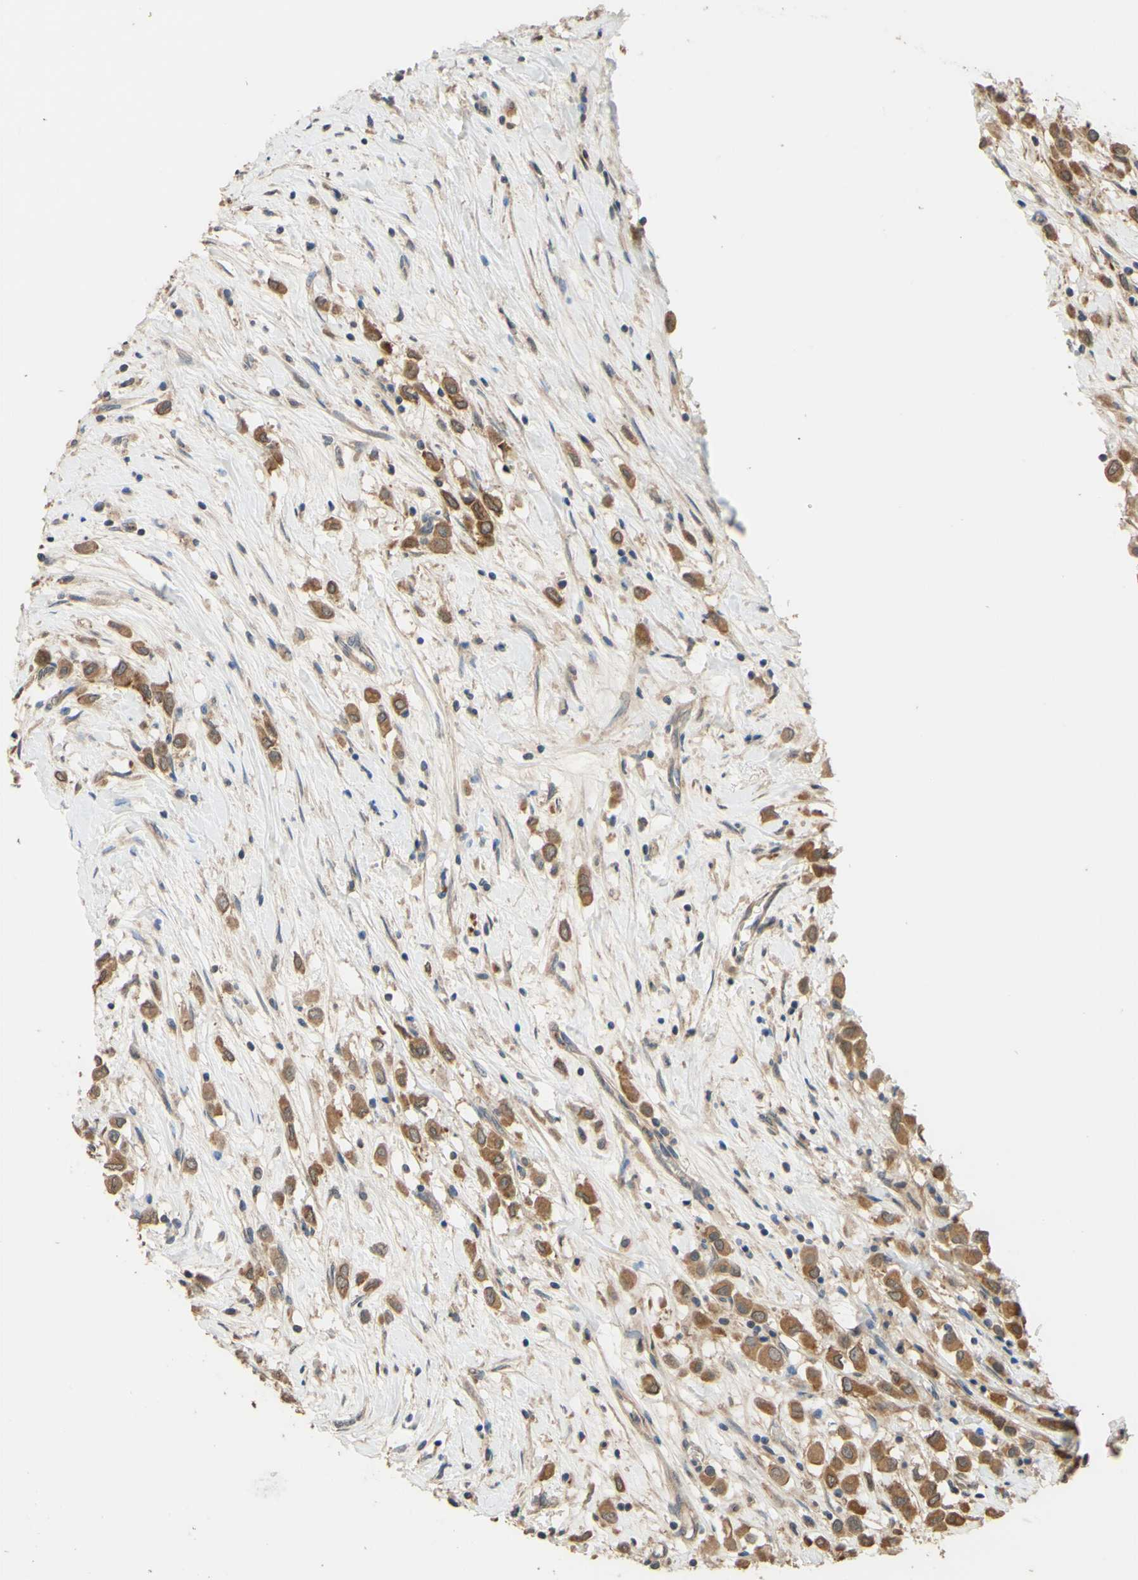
{"staining": {"intensity": "moderate", "quantity": ">75%", "location": "cytoplasmic/membranous"}, "tissue": "breast cancer", "cell_type": "Tumor cells", "image_type": "cancer", "snomed": [{"axis": "morphology", "description": "Duct carcinoma"}, {"axis": "topography", "description": "Breast"}], "caption": "IHC (DAB (3,3'-diaminobenzidine)) staining of breast infiltrating ductal carcinoma displays moderate cytoplasmic/membranous protein expression in approximately >75% of tumor cells.", "gene": "SMIM19", "patient": {"sex": "female", "age": 61}}